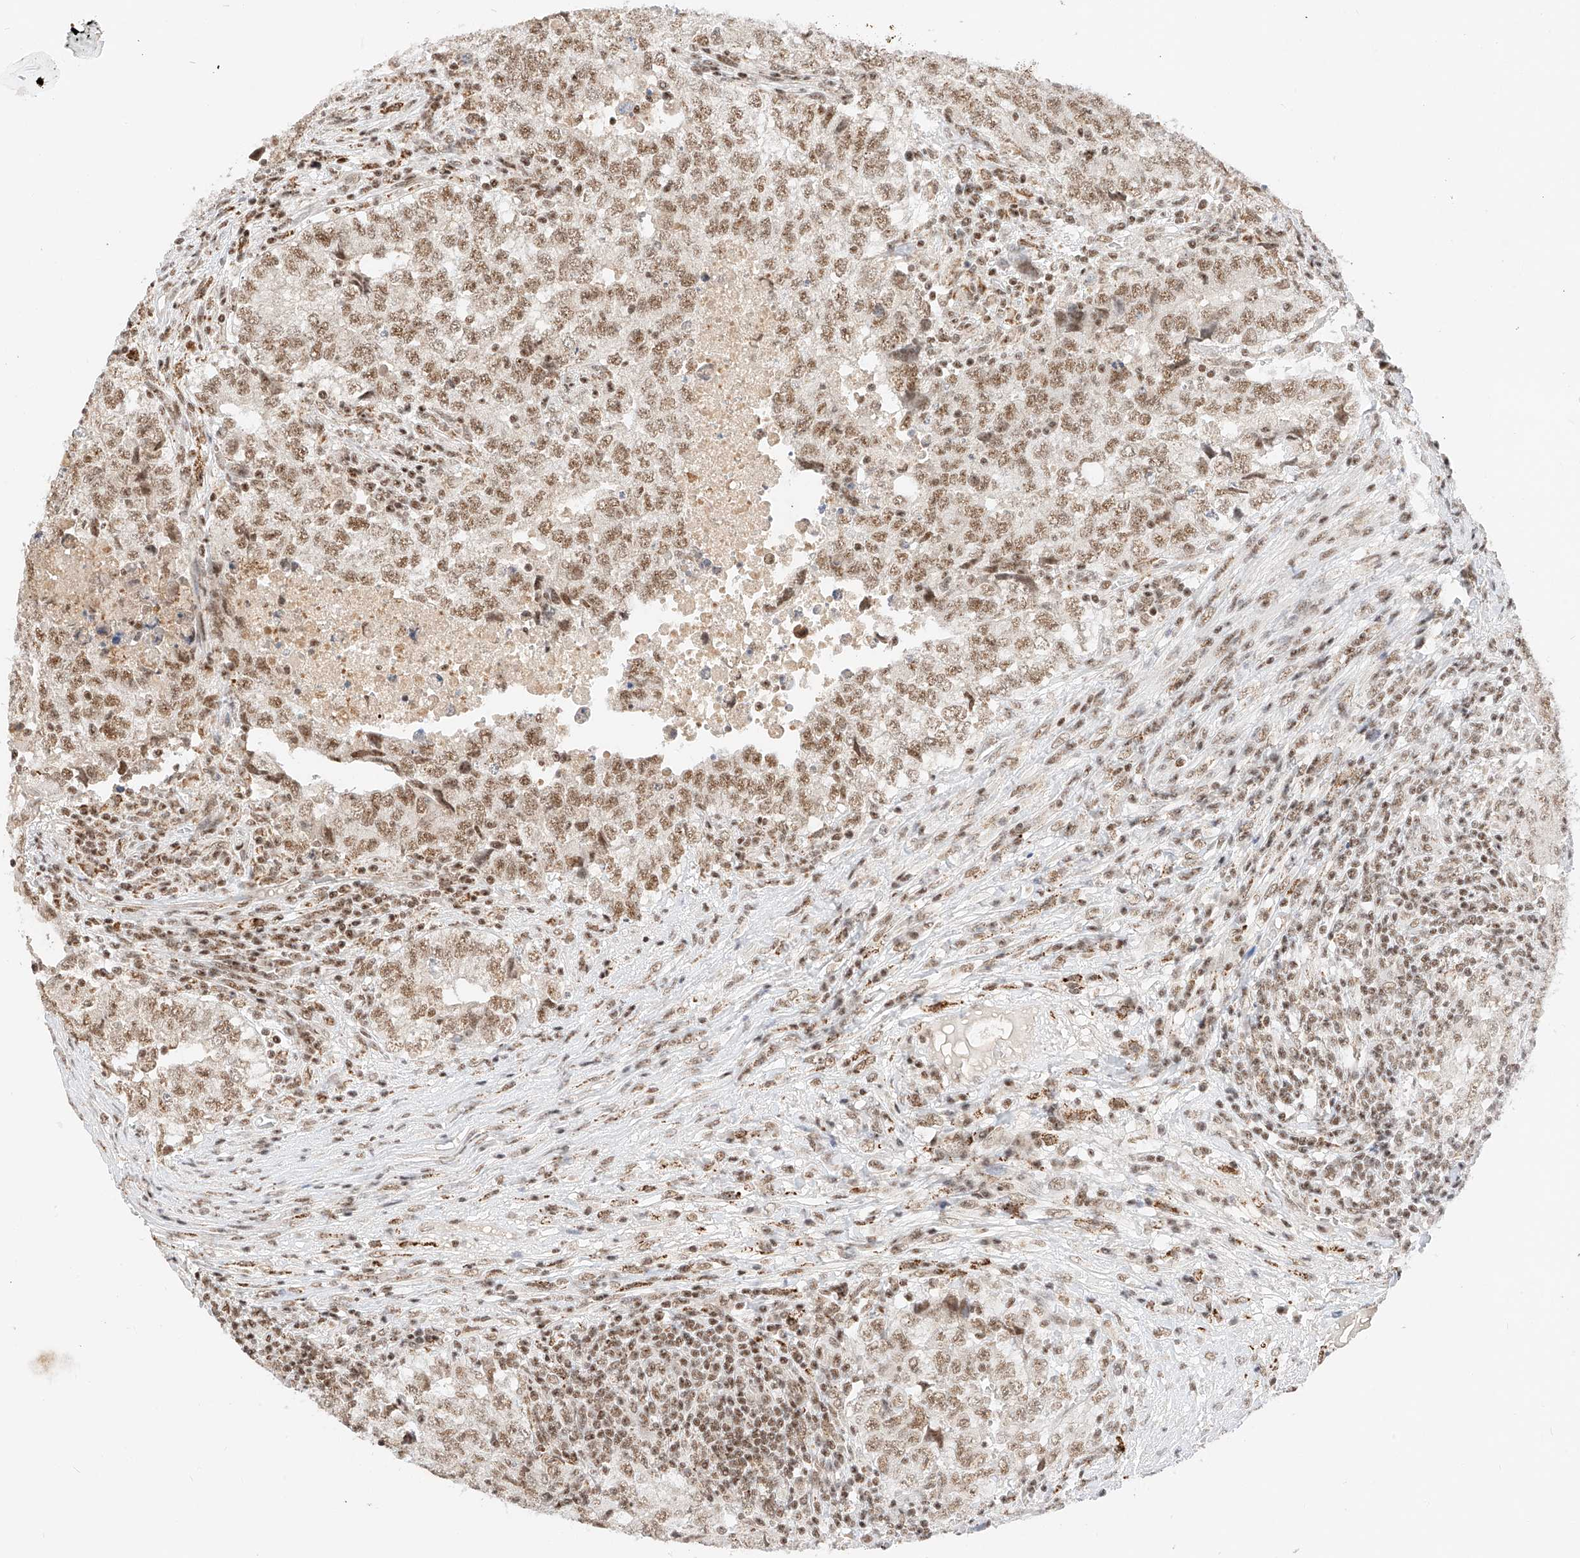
{"staining": {"intensity": "moderate", "quantity": ">75%", "location": "nuclear"}, "tissue": "testis cancer", "cell_type": "Tumor cells", "image_type": "cancer", "snomed": [{"axis": "morphology", "description": "Carcinoma, Embryonal, NOS"}, {"axis": "topography", "description": "Testis"}], "caption": "This is a histology image of immunohistochemistry staining of testis cancer (embryonal carcinoma), which shows moderate expression in the nuclear of tumor cells.", "gene": "NRF1", "patient": {"sex": "male", "age": 37}}